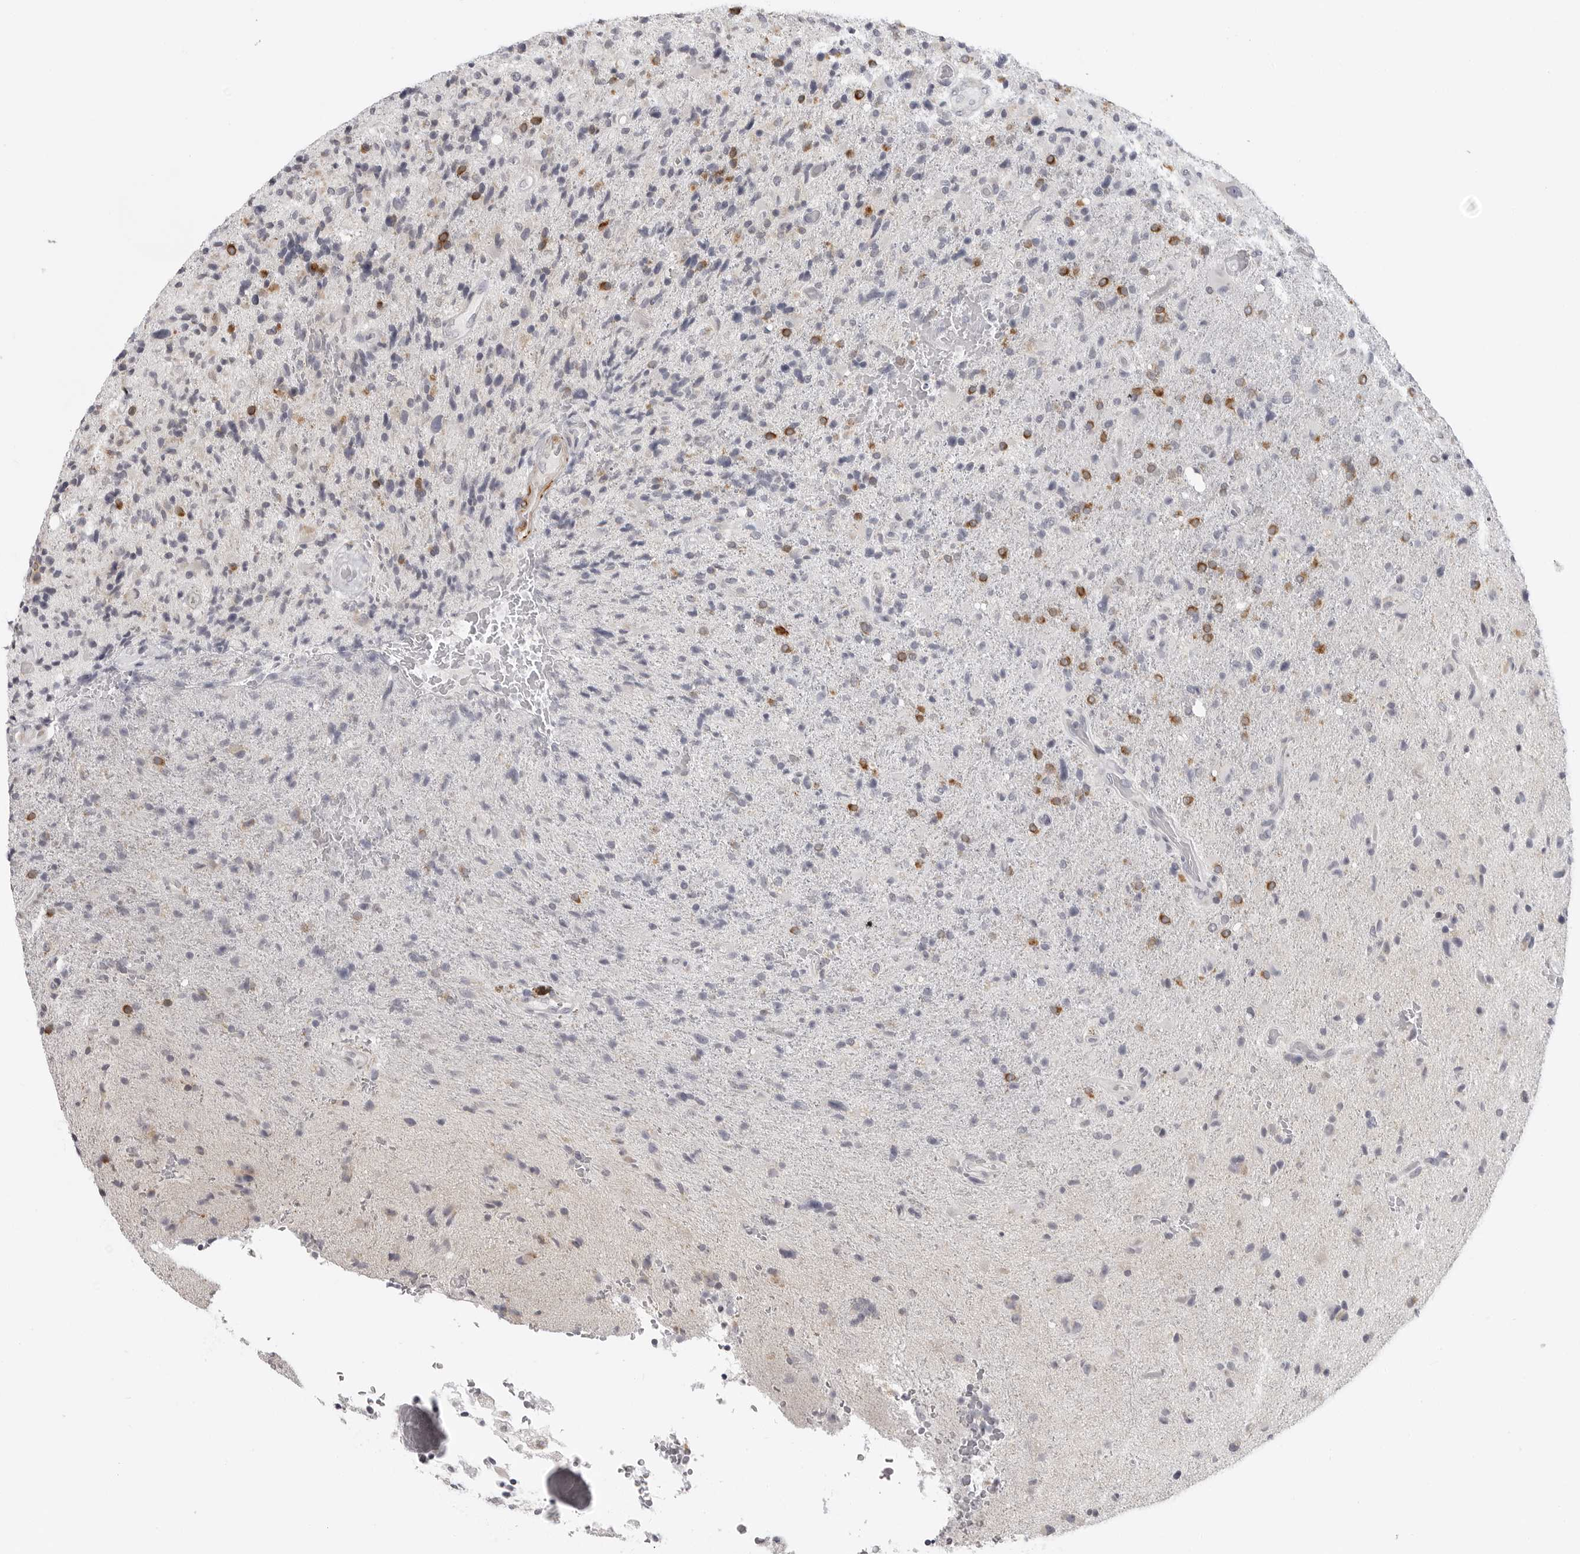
{"staining": {"intensity": "moderate", "quantity": "<25%", "location": "cytoplasmic/membranous"}, "tissue": "glioma", "cell_type": "Tumor cells", "image_type": "cancer", "snomed": [{"axis": "morphology", "description": "Glioma, malignant, High grade"}, {"axis": "topography", "description": "Brain"}], "caption": "Moderate cytoplasmic/membranous positivity for a protein is seen in approximately <25% of tumor cells of malignant glioma (high-grade) using immunohistochemistry (IHC).", "gene": "MAP7D1", "patient": {"sex": "male", "age": 72}}